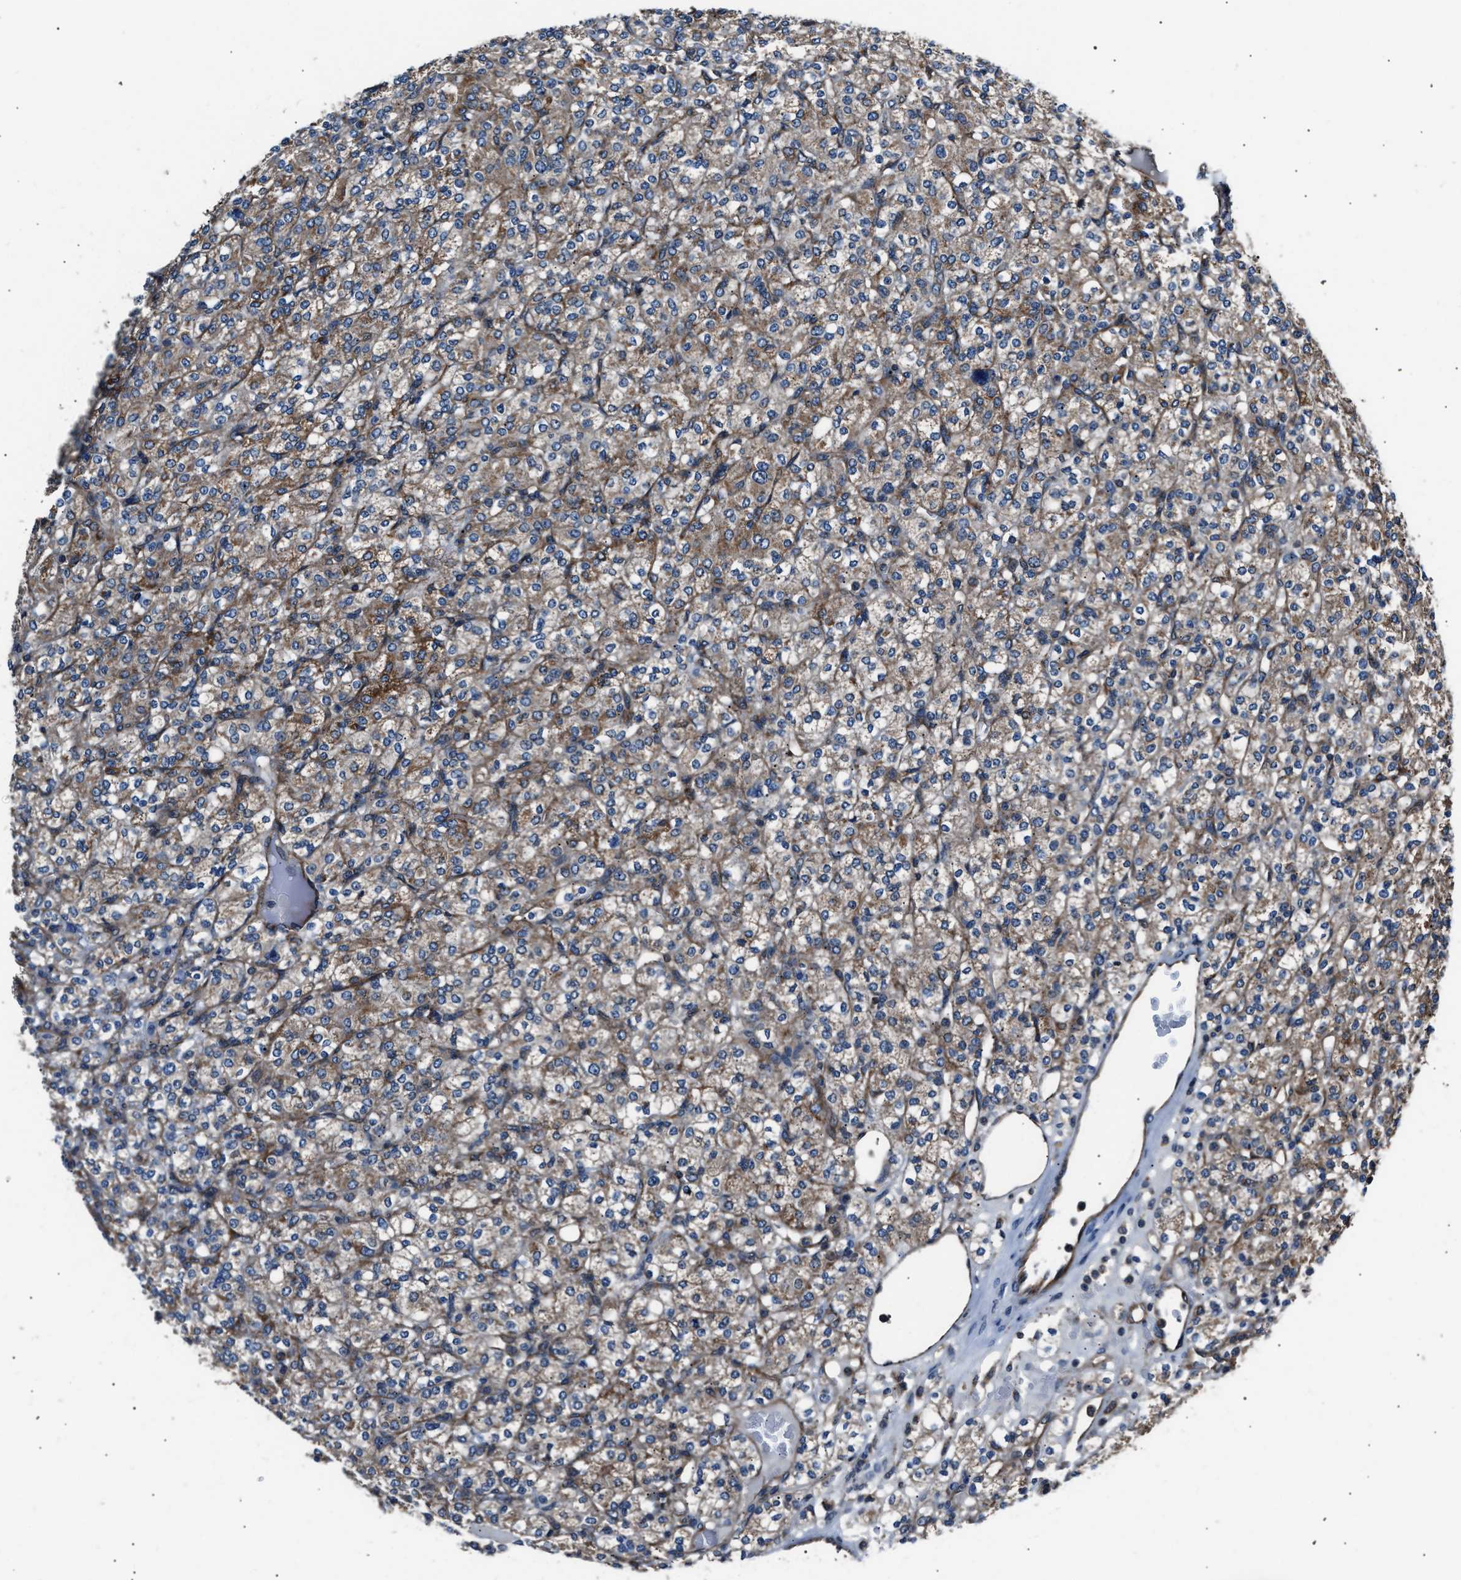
{"staining": {"intensity": "moderate", "quantity": ">75%", "location": "cytoplasmic/membranous"}, "tissue": "renal cancer", "cell_type": "Tumor cells", "image_type": "cancer", "snomed": [{"axis": "morphology", "description": "Adenocarcinoma, NOS"}, {"axis": "topography", "description": "Kidney"}], "caption": "High-magnification brightfield microscopy of renal cancer (adenocarcinoma) stained with DAB (3,3'-diaminobenzidine) (brown) and counterstained with hematoxylin (blue). tumor cells exhibit moderate cytoplasmic/membranous expression is identified in approximately>75% of cells.", "gene": "GGCT", "patient": {"sex": "male", "age": 77}}